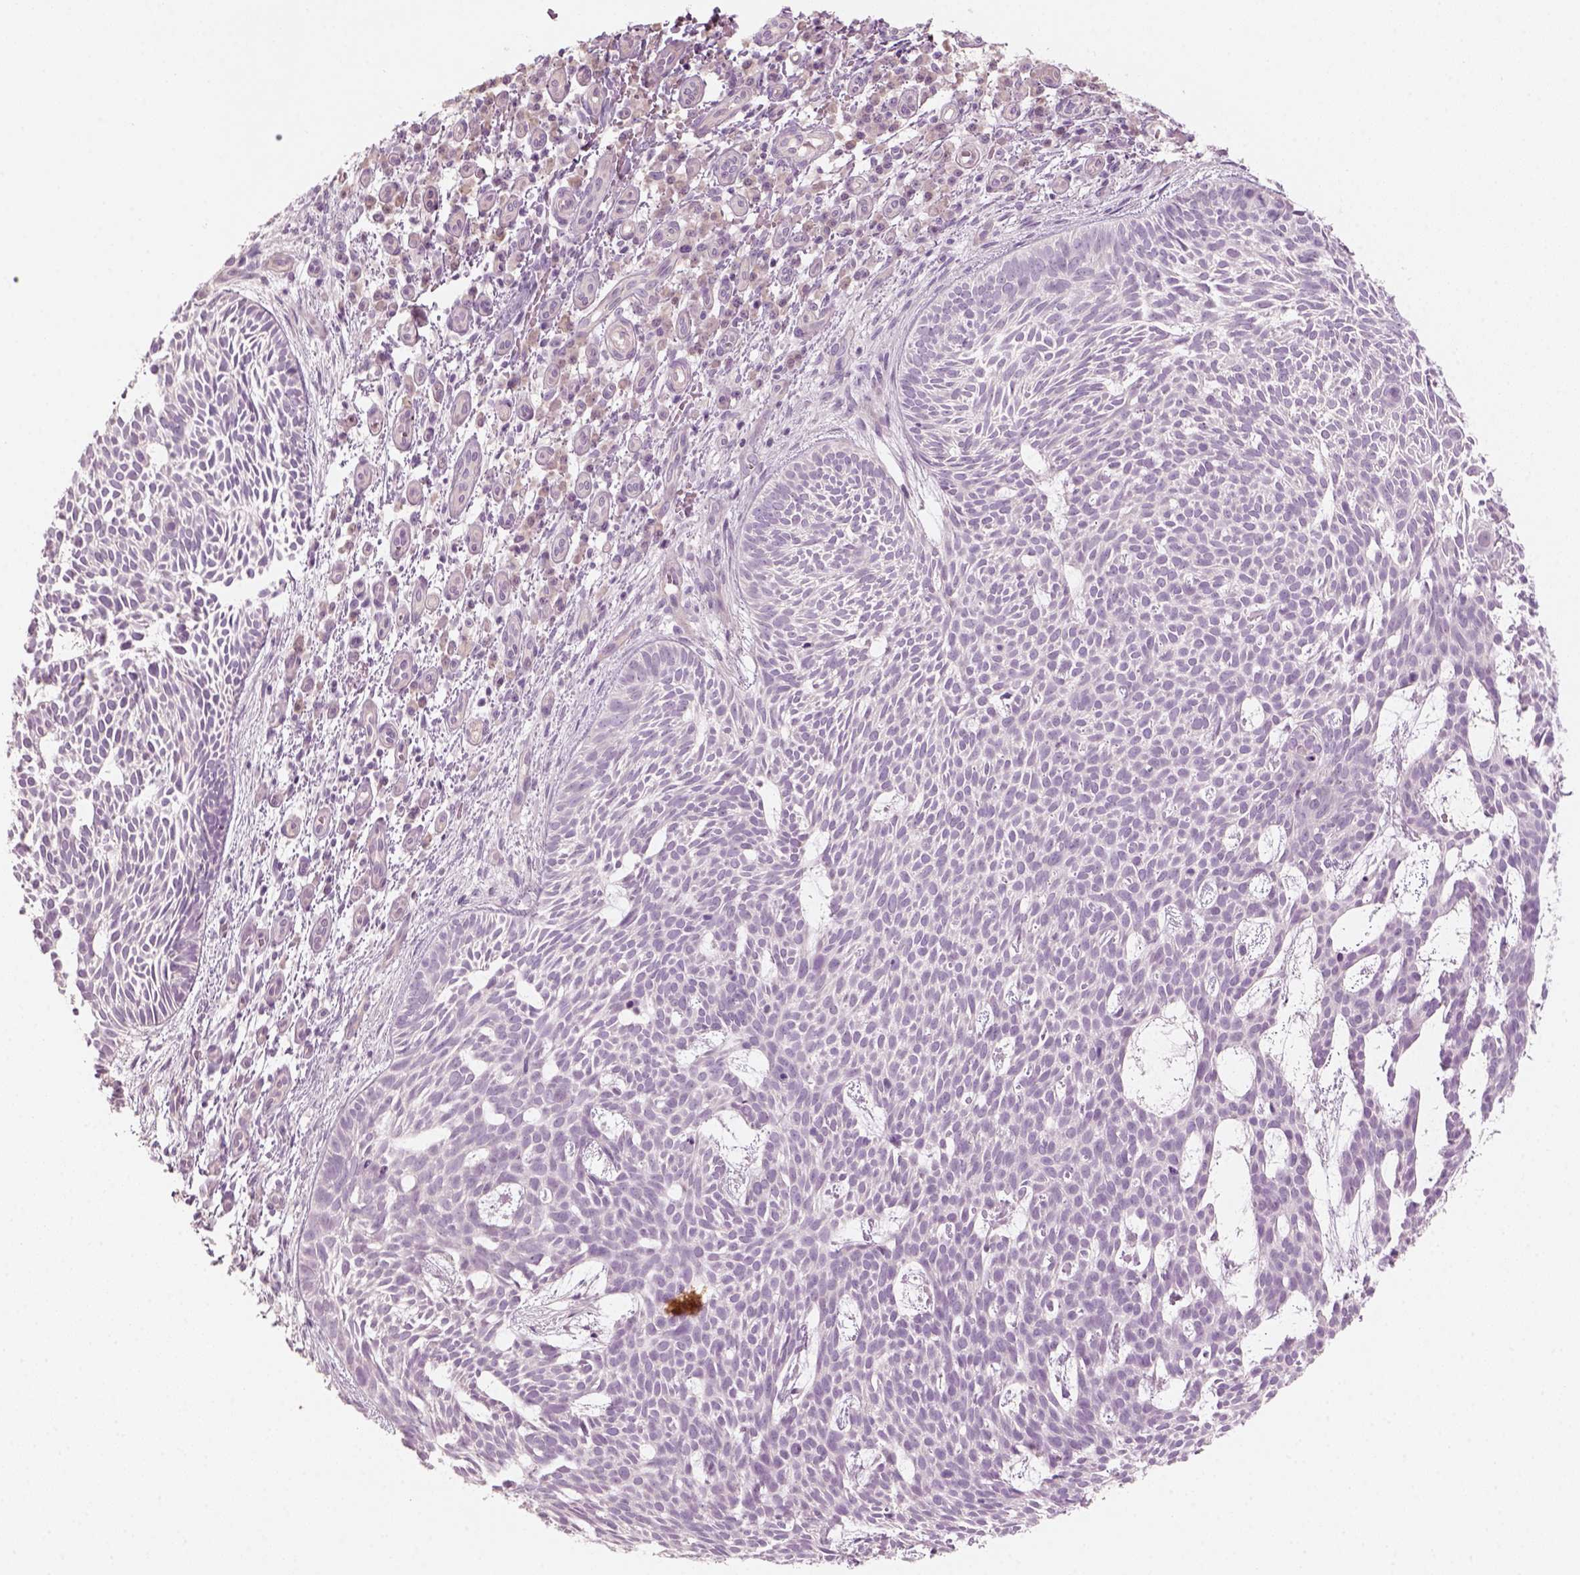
{"staining": {"intensity": "negative", "quantity": "none", "location": "none"}, "tissue": "skin cancer", "cell_type": "Tumor cells", "image_type": "cancer", "snomed": [{"axis": "morphology", "description": "Basal cell carcinoma"}, {"axis": "topography", "description": "Skin"}], "caption": "DAB (3,3'-diaminobenzidine) immunohistochemical staining of skin basal cell carcinoma reveals no significant staining in tumor cells. The staining is performed using DAB (3,3'-diaminobenzidine) brown chromogen with nuclei counter-stained in using hematoxylin.", "gene": "KRT25", "patient": {"sex": "male", "age": 59}}